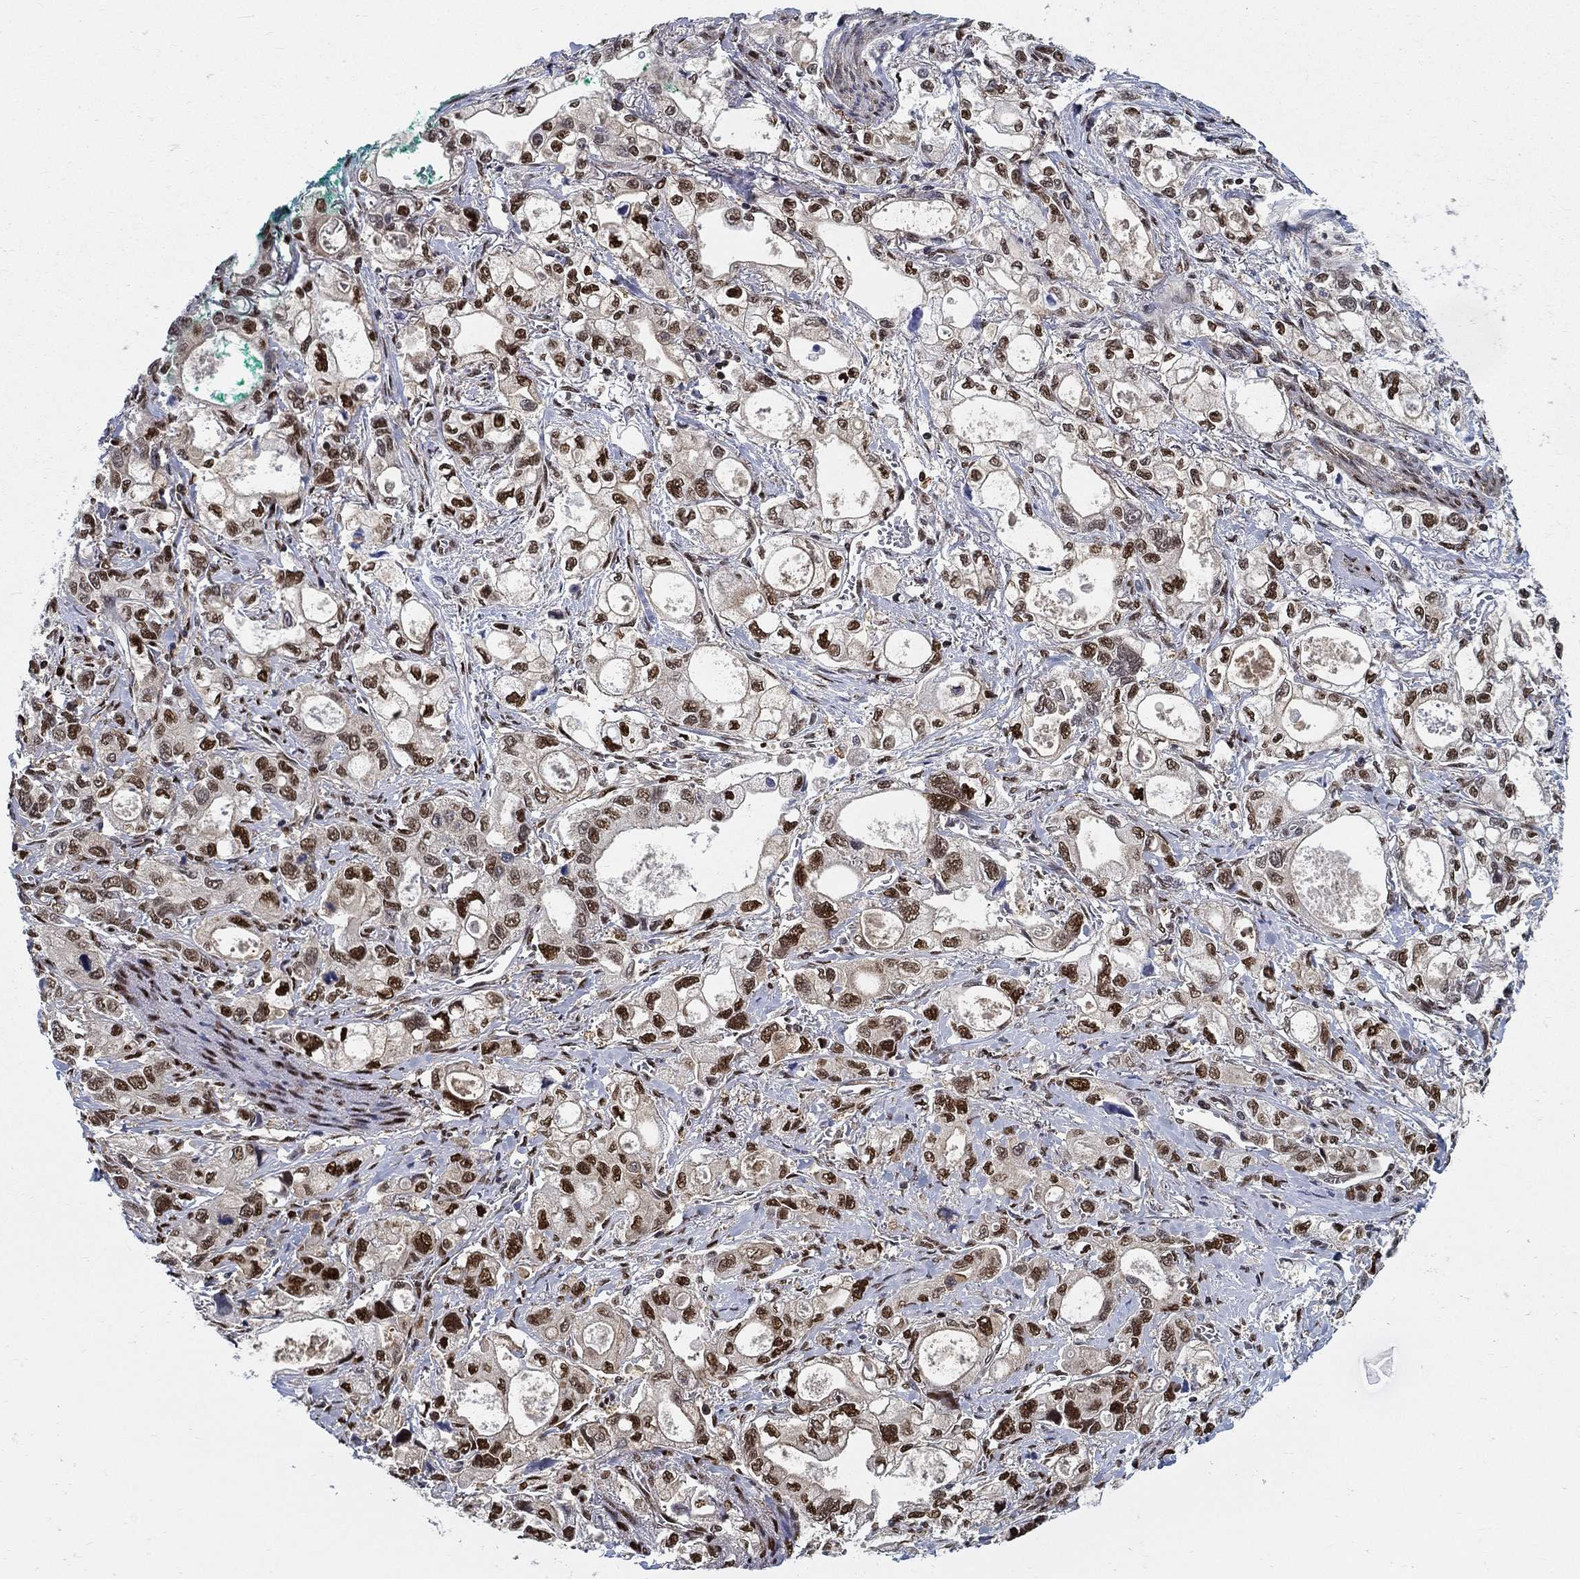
{"staining": {"intensity": "strong", "quantity": ">75%", "location": "nuclear"}, "tissue": "stomach cancer", "cell_type": "Tumor cells", "image_type": "cancer", "snomed": [{"axis": "morphology", "description": "Adenocarcinoma, NOS"}, {"axis": "topography", "description": "Stomach"}], "caption": "Protein expression by IHC demonstrates strong nuclear positivity in about >75% of tumor cells in stomach adenocarcinoma.", "gene": "ZNF594", "patient": {"sex": "male", "age": 63}}